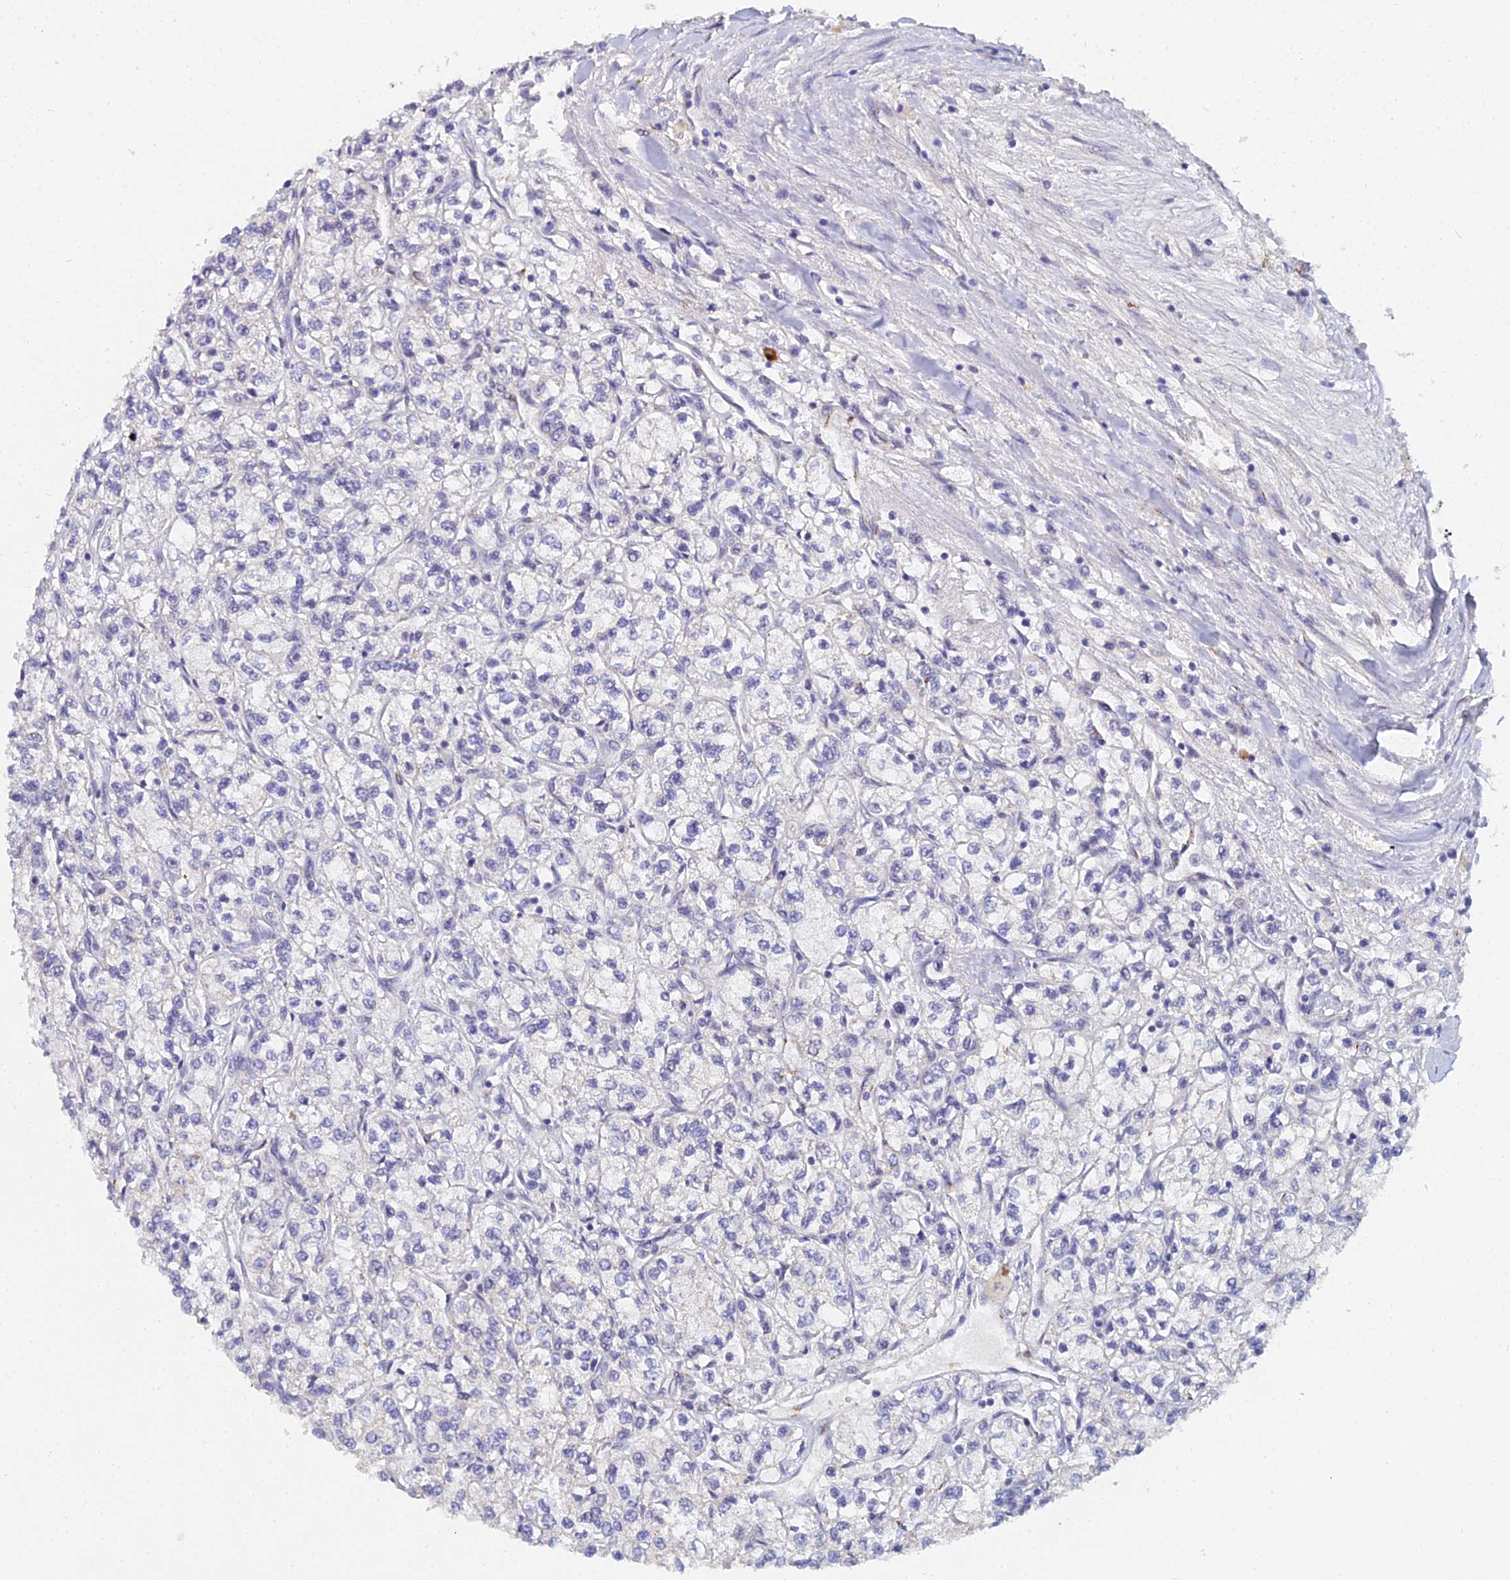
{"staining": {"intensity": "negative", "quantity": "none", "location": "none"}, "tissue": "renal cancer", "cell_type": "Tumor cells", "image_type": "cancer", "snomed": [{"axis": "morphology", "description": "Adenocarcinoma, NOS"}, {"axis": "topography", "description": "Kidney"}], "caption": "DAB immunohistochemical staining of human renal cancer shows no significant positivity in tumor cells.", "gene": "THOC3", "patient": {"sex": "male", "age": 80}}